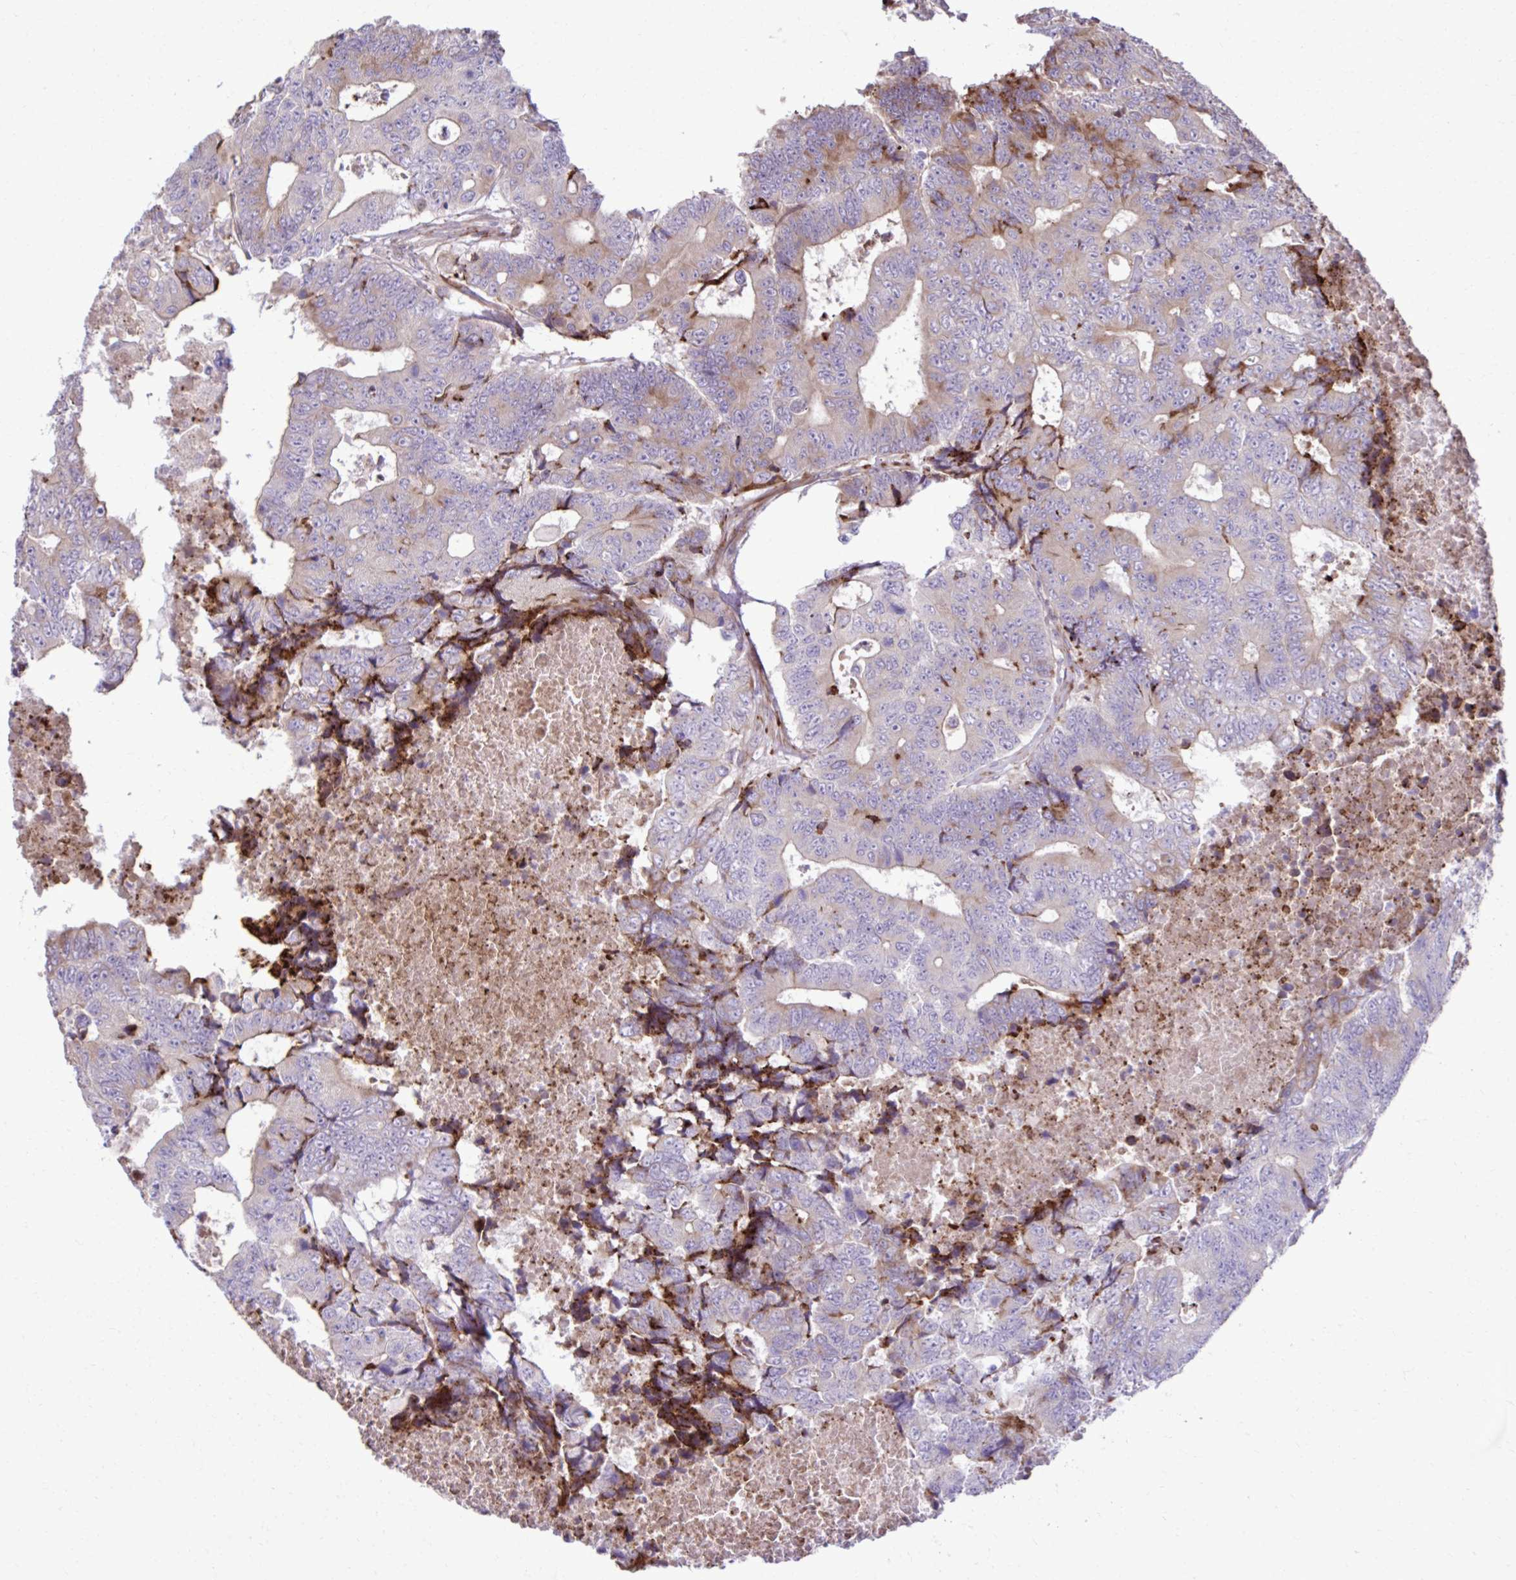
{"staining": {"intensity": "weak", "quantity": "<25%", "location": "cytoplasmic/membranous"}, "tissue": "colorectal cancer", "cell_type": "Tumor cells", "image_type": "cancer", "snomed": [{"axis": "morphology", "description": "Adenocarcinoma, NOS"}, {"axis": "topography", "description": "Colon"}], "caption": "A histopathology image of colorectal cancer stained for a protein reveals no brown staining in tumor cells. (DAB (3,3'-diaminobenzidine) IHC visualized using brightfield microscopy, high magnification).", "gene": "LIMS1", "patient": {"sex": "female", "age": 48}}